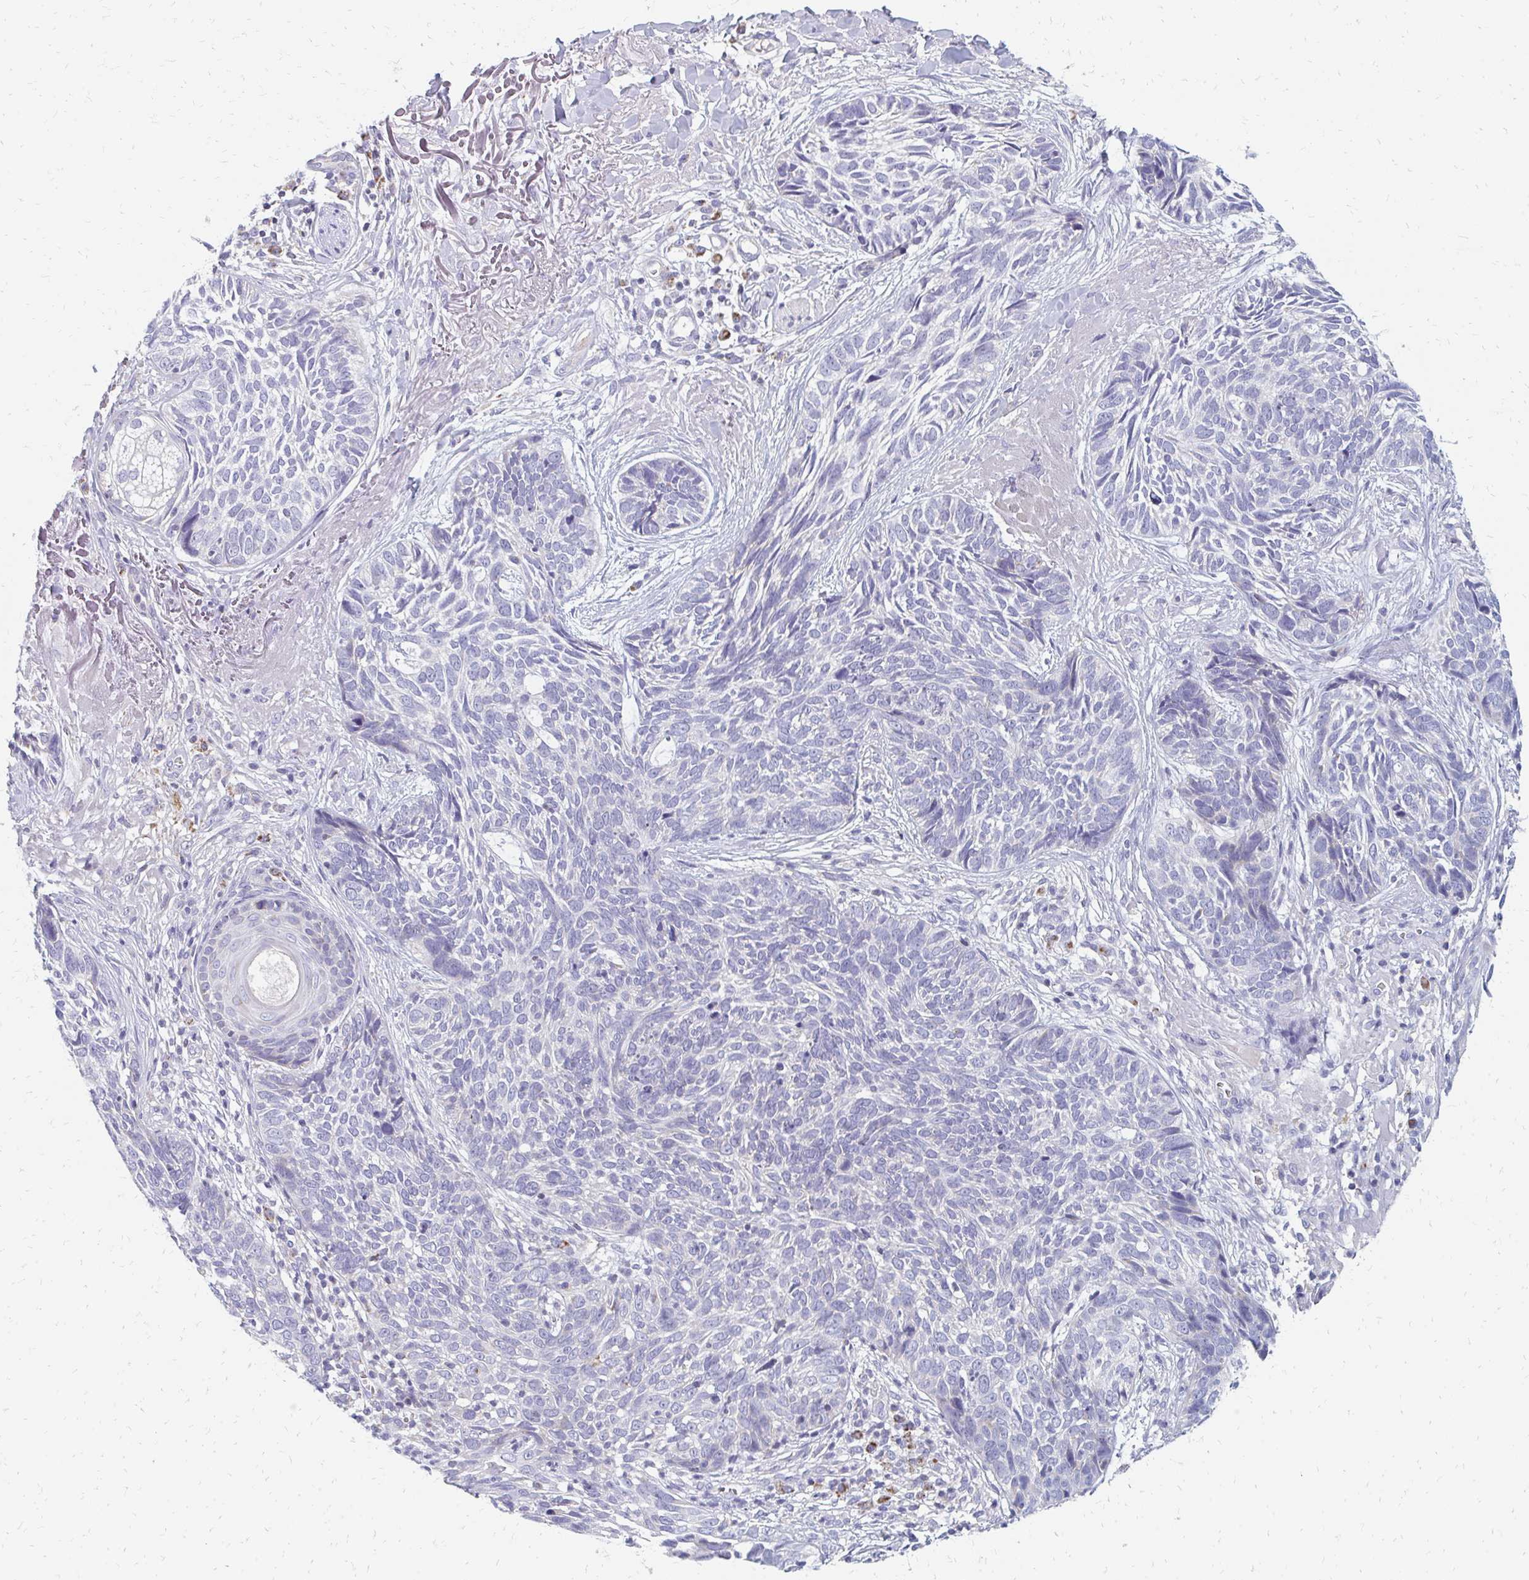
{"staining": {"intensity": "negative", "quantity": "none", "location": "none"}, "tissue": "skin cancer", "cell_type": "Tumor cells", "image_type": "cancer", "snomed": [{"axis": "morphology", "description": "Basal cell carcinoma"}, {"axis": "topography", "description": "Skin"}, {"axis": "topography", "description": "Skin of face"}], "caption": "A micrograph of human skin basal cell carcinoma is negative for staining in tumor cells. (Brightfield microscopy of DAB (3,3'-diaminobenzidine) IHC at high magnification).", "gene": "OR10V1", "patient": {"sex": "female", "age": 95}}